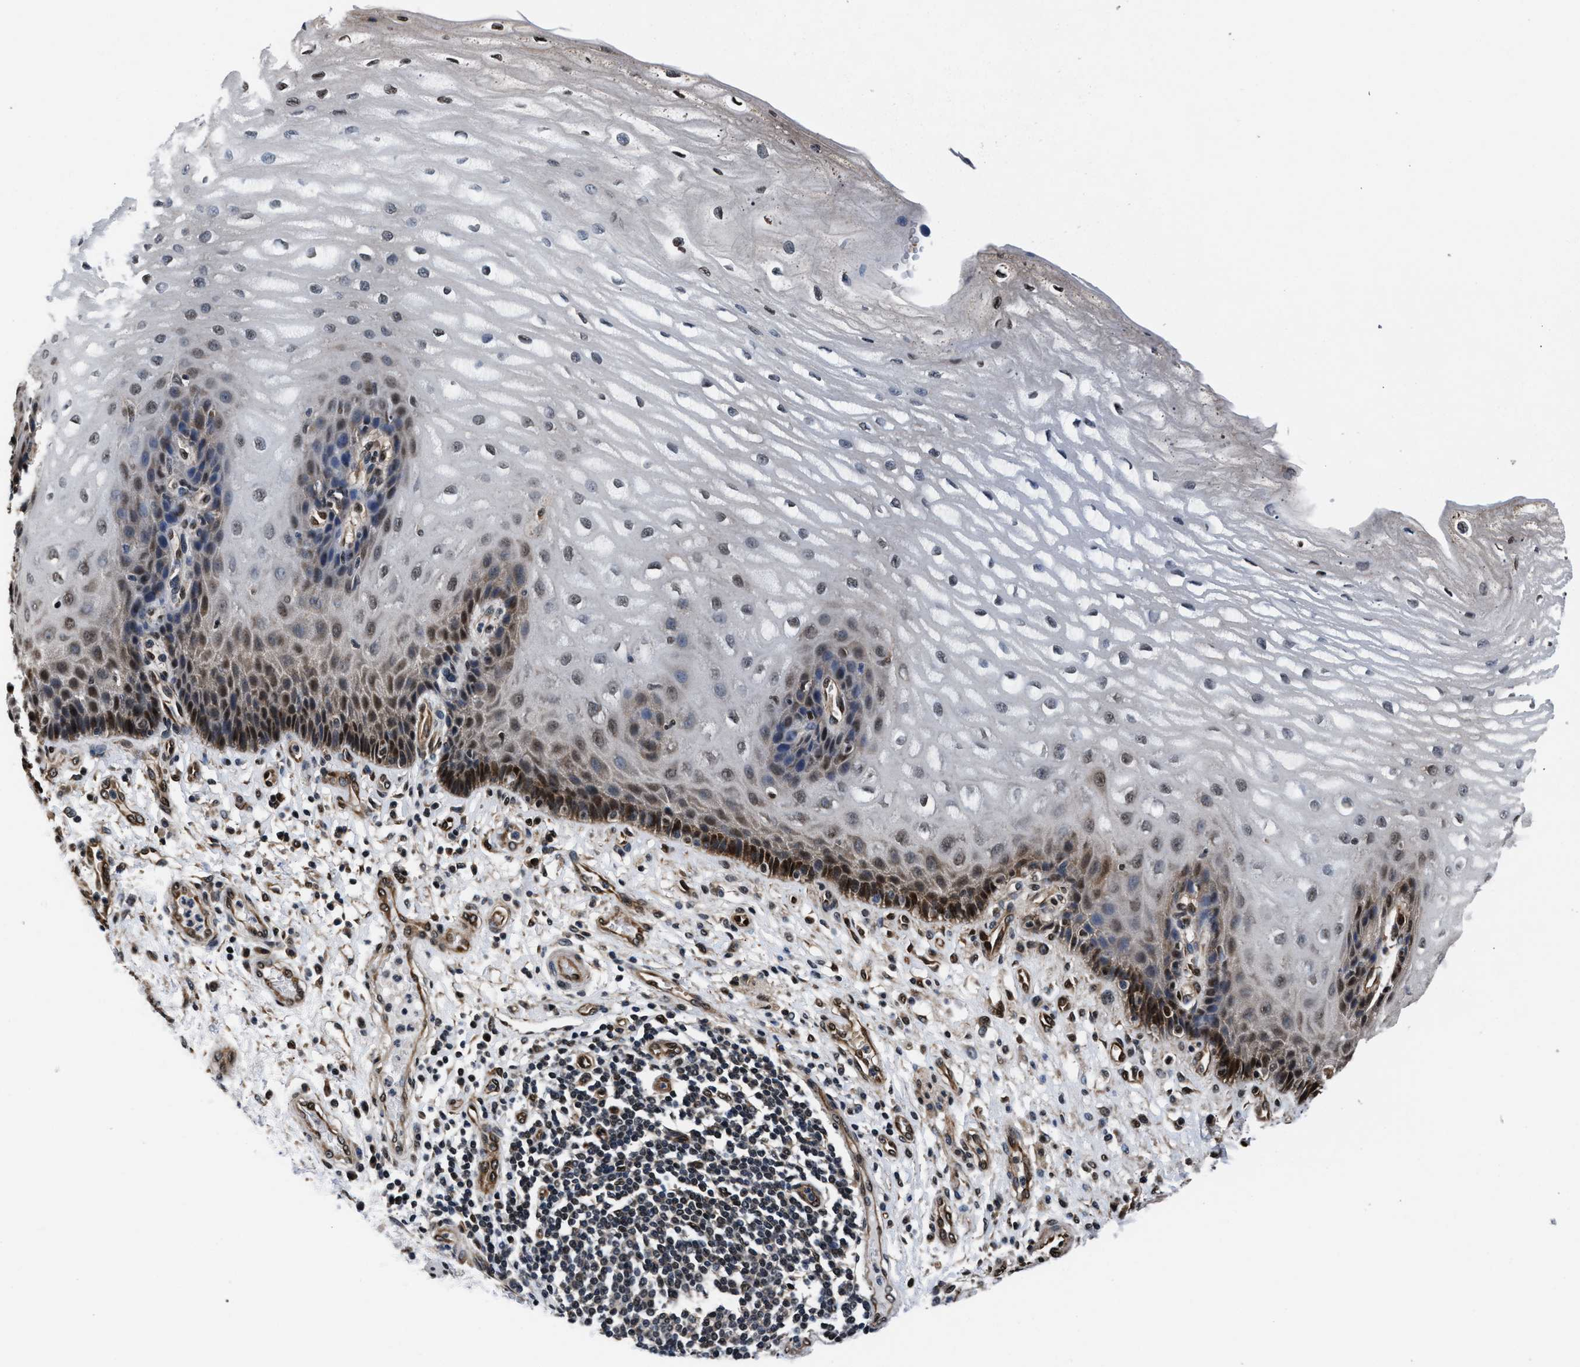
{"staining": {"intensity": "moderate", "quantity": "<25%", "location": "cytoplasmic/membranous,nuclear"}, "tissue": "esophagus", "cell_type": "Squamous epithelial cells", "image_type": "normal", "snomed": [{"axis": "morphology", "description": "Normal tissue, NOS"}, {"axis": "topography", "description": "Esophagus"}], "caption": "A high-resolution histopathology image shows immunohistochemistry staining of normal esophagus, which displays moderate cytoplasmic/membranous,nuclear positivity in about <25% of squamous epithelial cells.", "gene": "RBM33", "patient": {"sex": "male", "age": 54}}